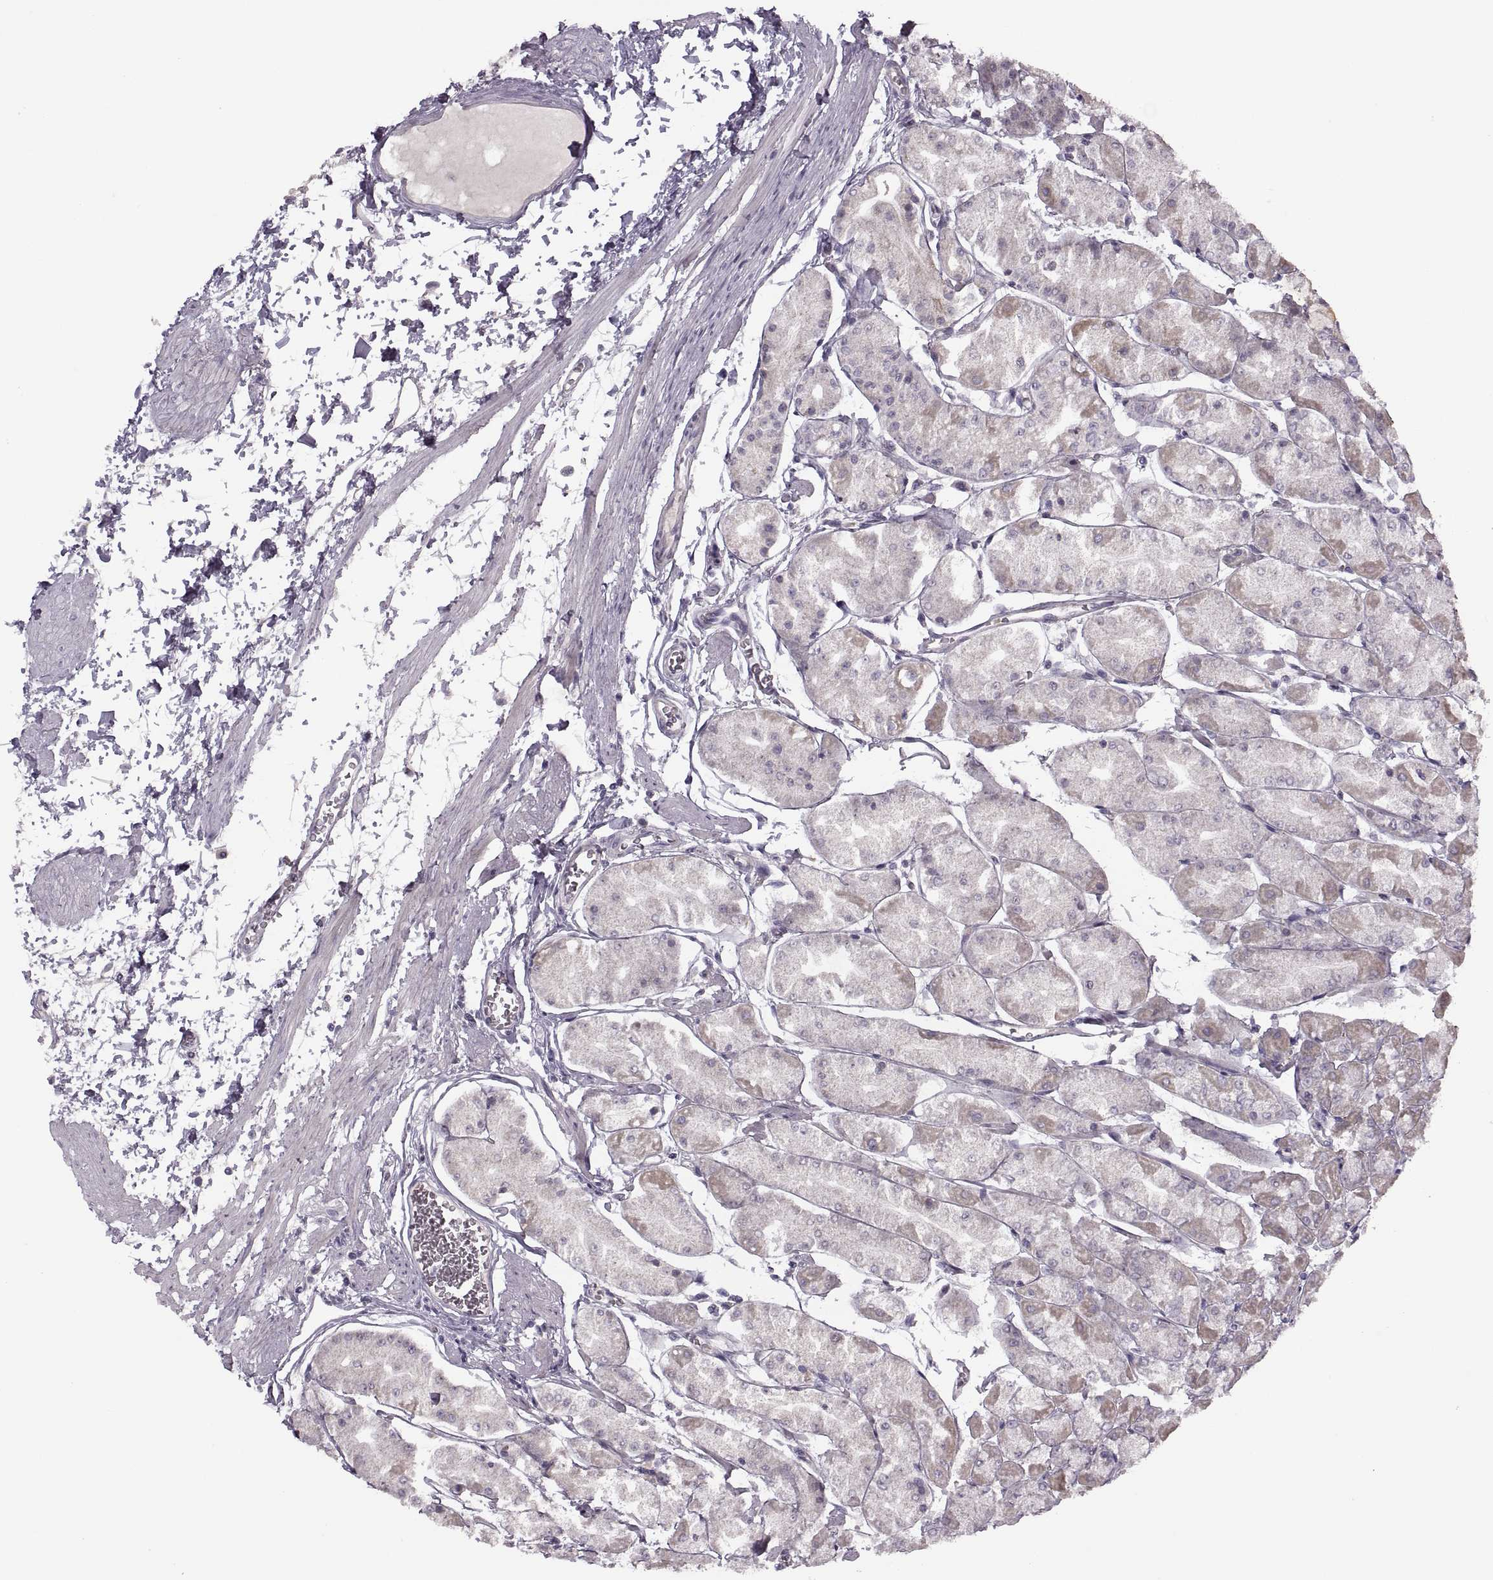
{"staining": {"intensity": "weak", "quantity": "<25%", "location": "cytoplasmic/membranous"}, "tissue": "stomach", "cell_type": "Glandular cells", "image_type": "normal", "snomed": [{"axis": "morphology", "description": "Normal tissue, NOS"}, {"axis": "topography", "description": "Stomach, upper"}], "caption": "The immunohistochemistry image has no significant positivity in glandular cells of stomach. (Stains: DAB (3,3'-diaminobenzidine) immunohistochemistry with hematoxylin counter stain, Microscopy: brightfield microscopy at high magnification).", "gene": "PIERCE1", "patient": {"sex": "male", "age": 60}}